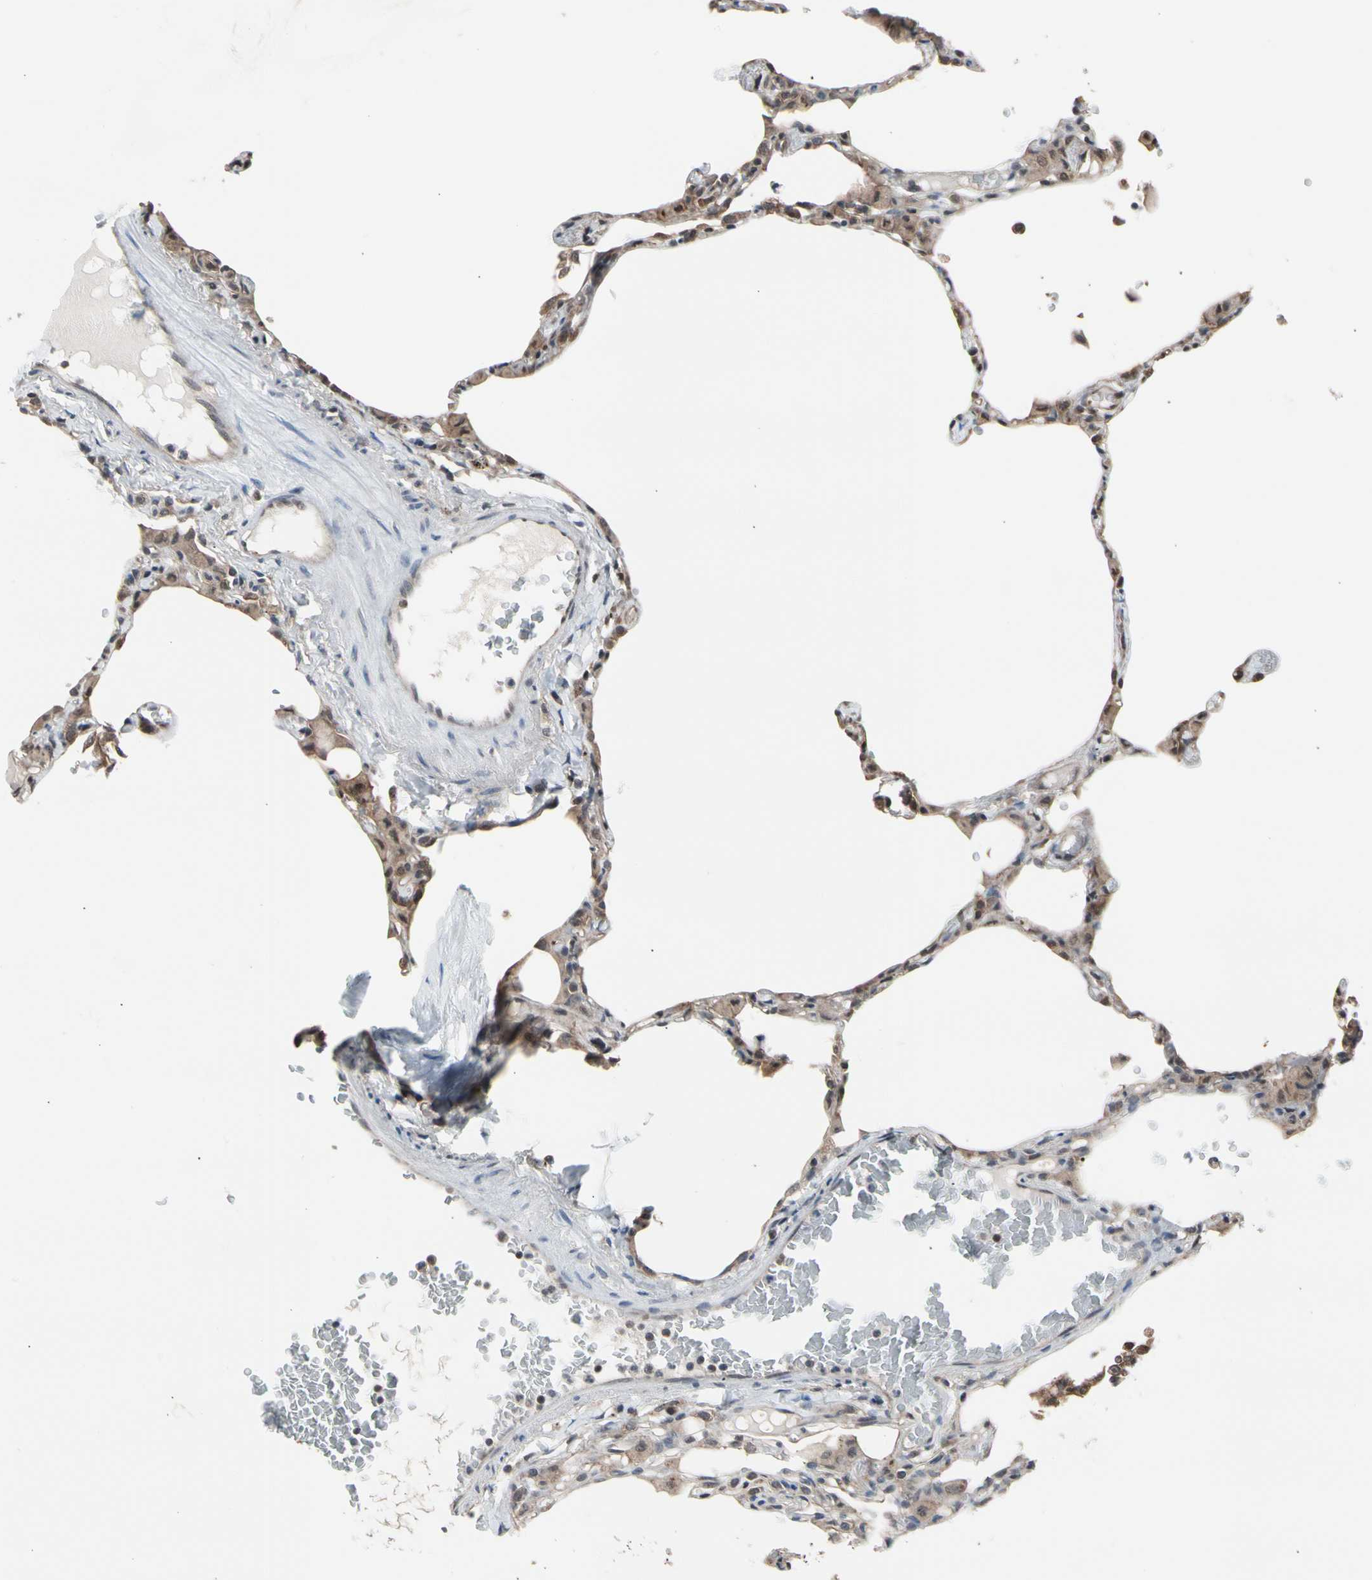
{"staining": {"intensity": "weak", "quantity": "25%-75%", "location": "cytoplasmic/membranous"}, "tissue": "lung", "cell_type": "Alveolar cells", "image_type": "normal", "snomed": [{"axis": "morphology", "description": "Normal tissue, NOS"}, {"axis": "topography", "description": "Lung"}], "caption": "Immunohistochemical staining of unremarkable human lung displays 25%-75% levels of weak cytoplasmic/membranous protein positivity in about 25%-75% of alveolar cells. (DAB (3,3'-diaminobenzidine) IHC with brightfield microscopy, high magnification).", "gene": "ENSG00000256646", "patient": {"sex": "female", "age": 49}}